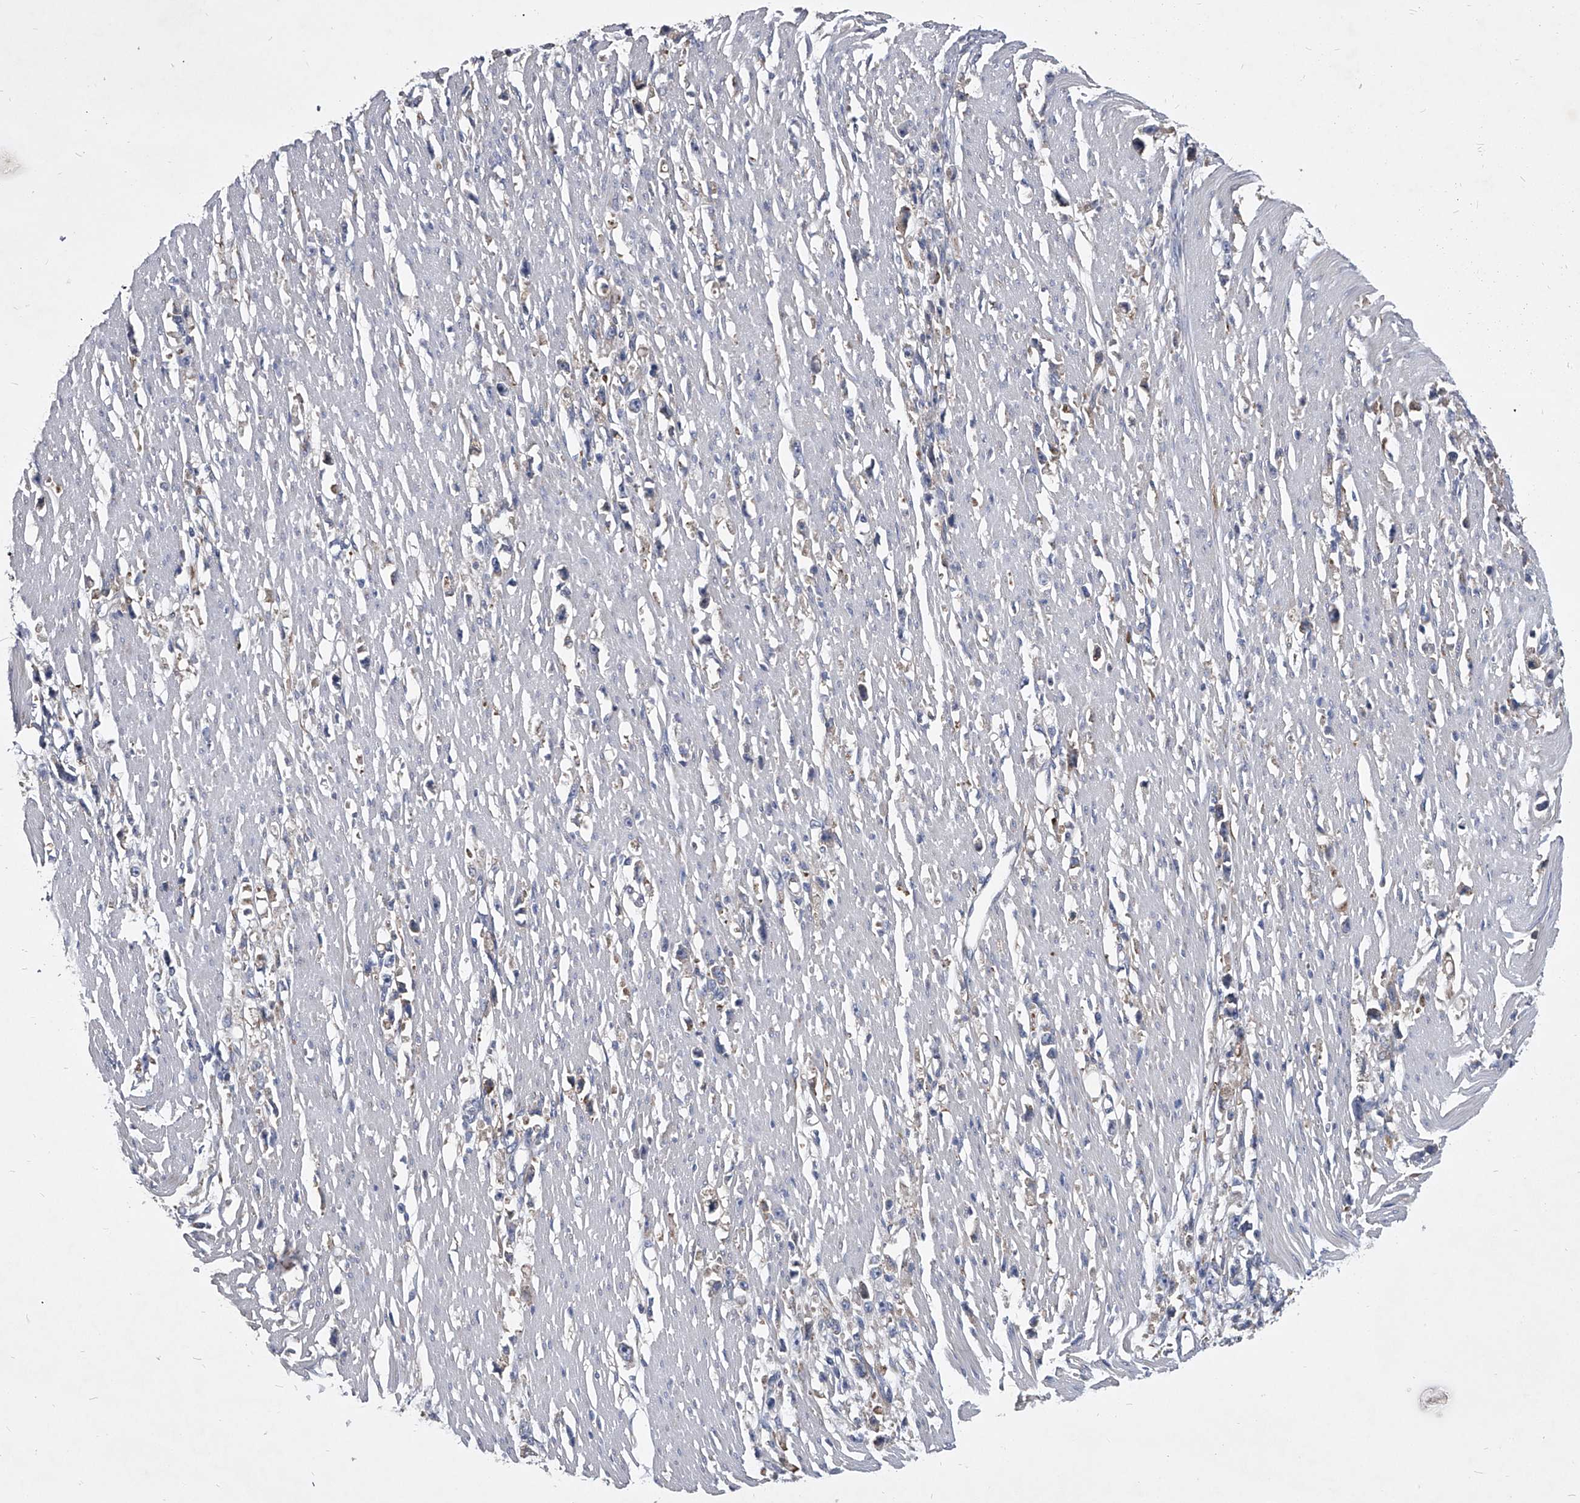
{"staining": {"intensity": "negative", "quantity": "none", "location": "none"}, "tissue": "stomach cancer", "cell_type": "Tumor cells", "image_type": "cancer", "snomed": [{"axis": "morphology", "description": "Adenocarcinoma, NOS"}, {"axis": "topography", "description": "Stomach"}], "caption": "An image of stomach cancer stained for a protein shows no brown staining in tumor cells.", "gene": "CCR4", "patient": {"sex": "female", "age": 59}}